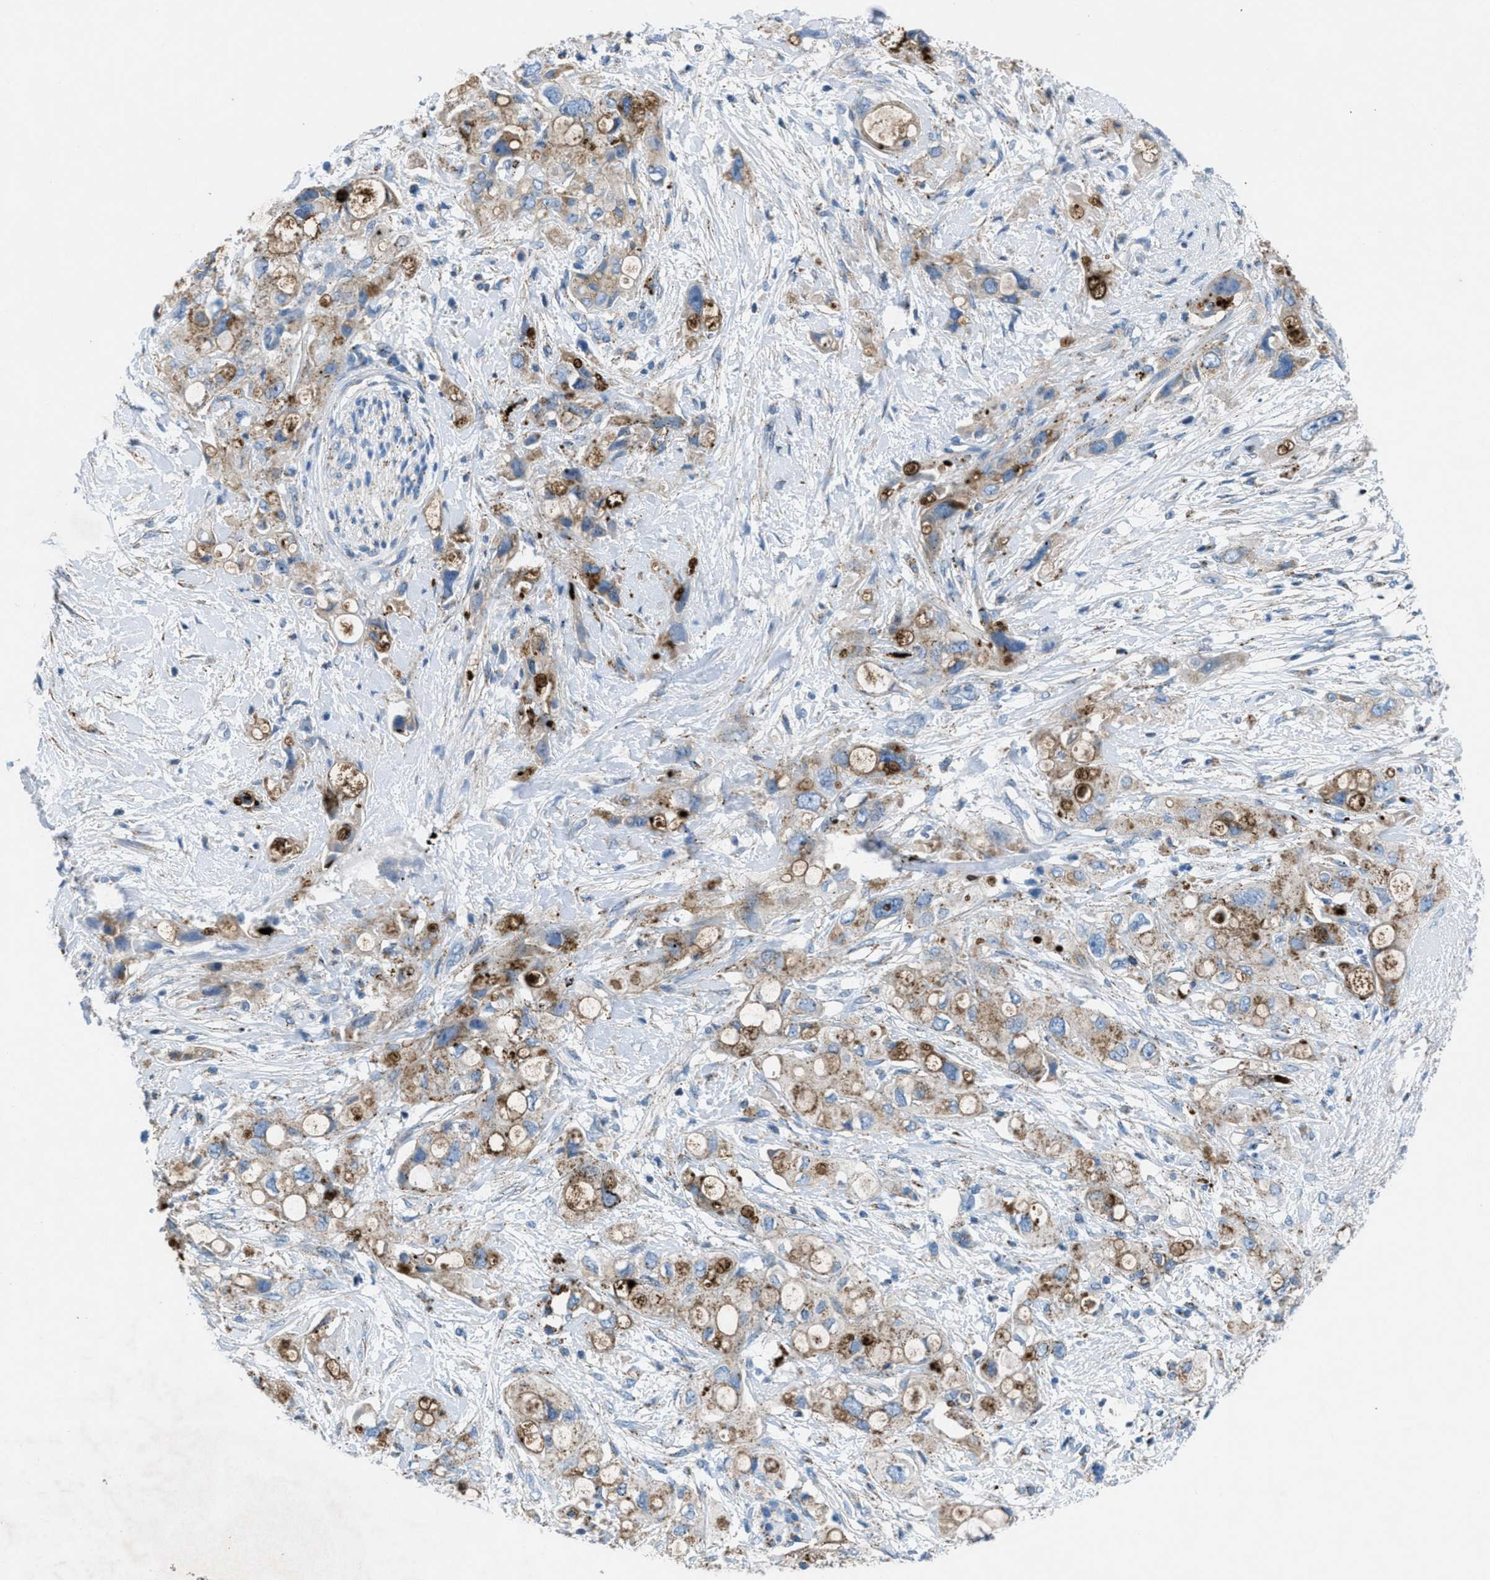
{"staining": {"intensity": "weak", "quantity": ">75%", "location": "cytoplasmic/membranous"}, "tissue": "pancreatic cancer", "cell_type": "Tumor cells", "image_type": "cancer", "snomed": [{"axis": "morphology", "description": "Adenocarcinoma, NOS"}, {"axis": "topography", "description": "Pancreas"}], "caption": "Tumor cells reveal low levels of weak cytoplasmic/membranous expression in approximately >75% of cells in adenocarcinoma (pancreatic).", "gene": "MFSD13A", "patient": {"sex": "female", "age": 56}}